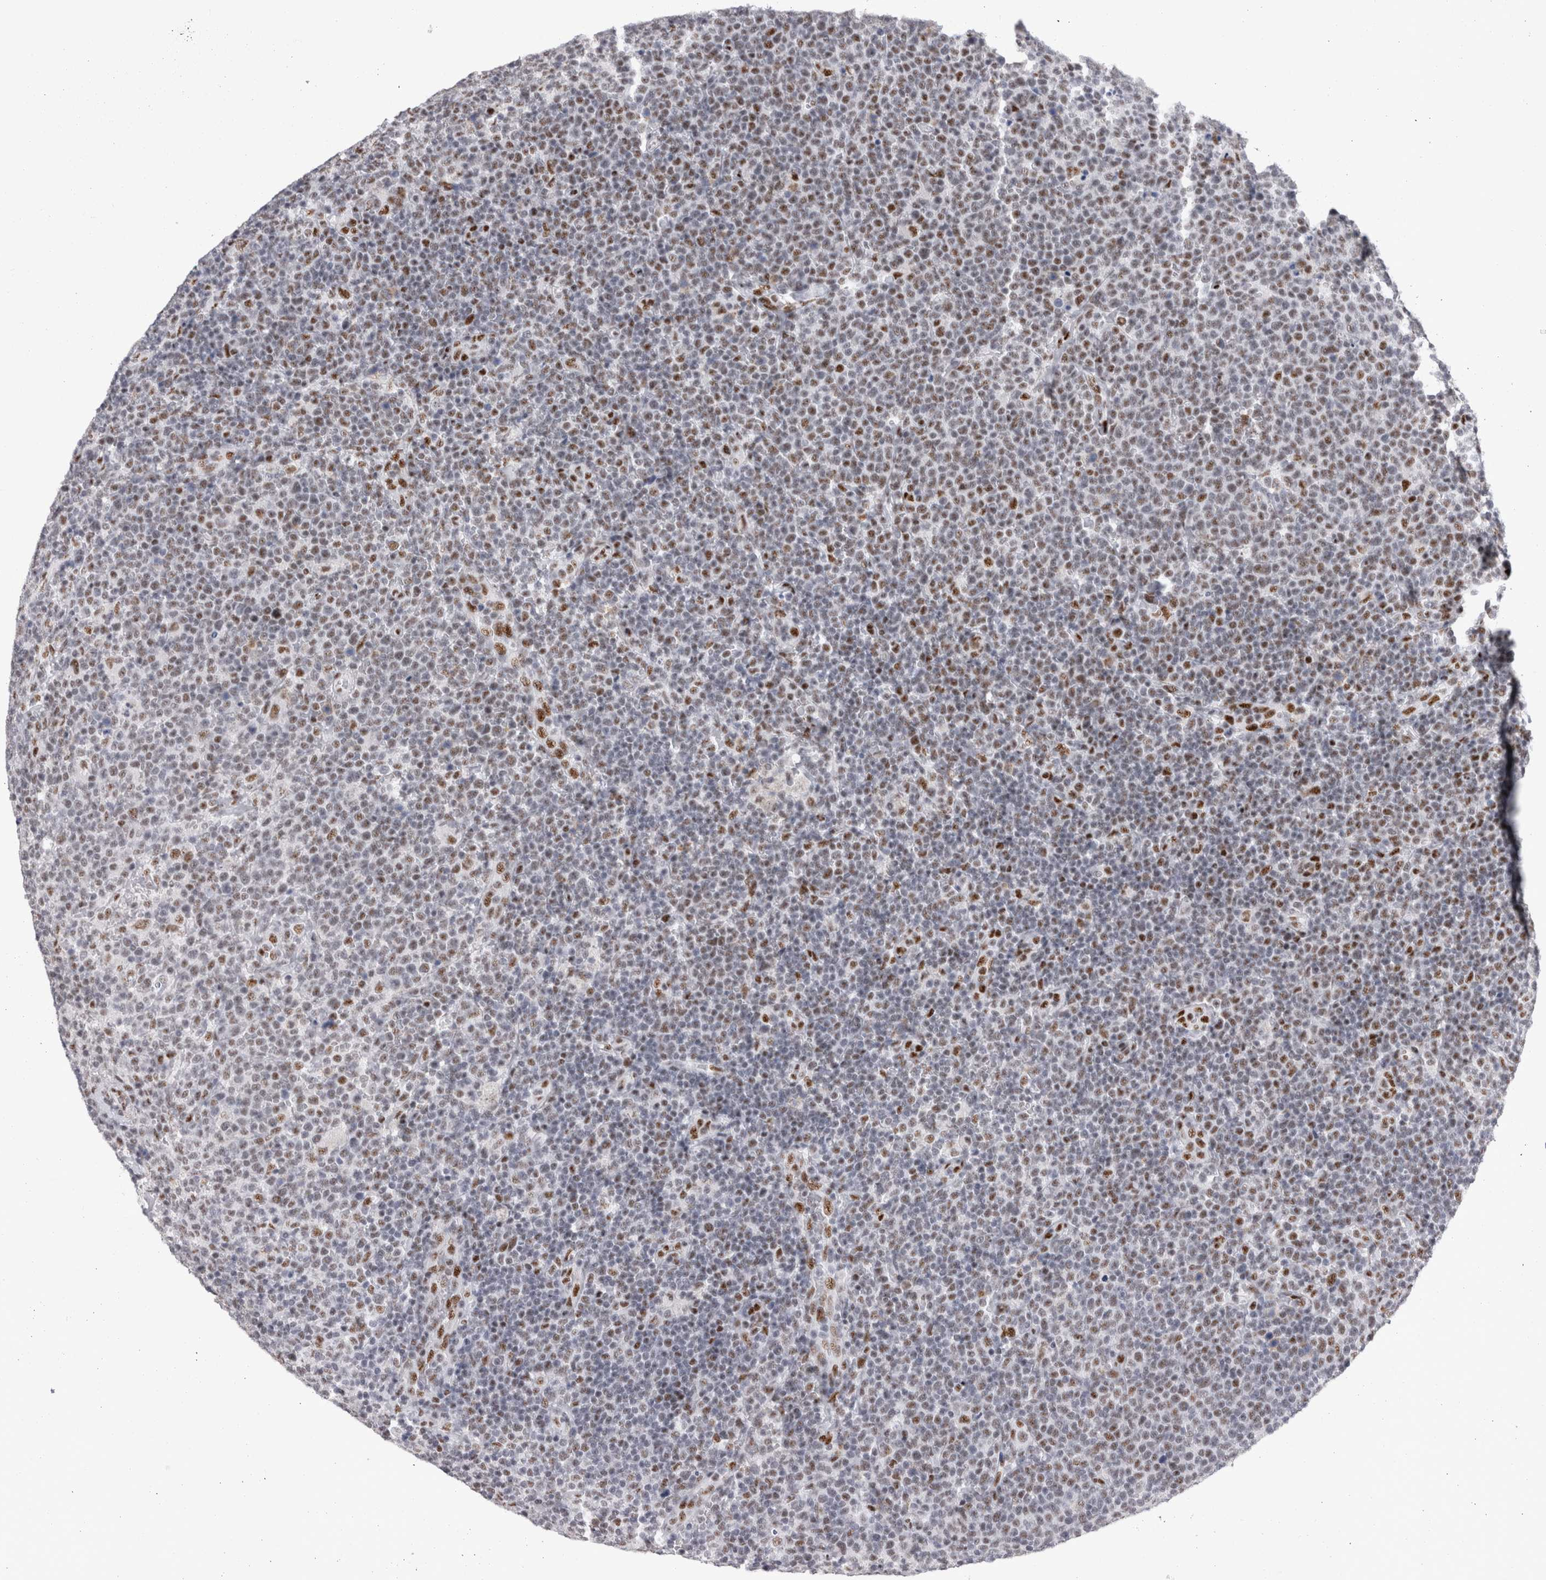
{"staining": {"intensity": "strong", "quantity": "25%-75%", "location": "nuclear"}, "tissue": "lymphoma", "cell_type": "Tumor cells", "image_type": "cancer", "snomed": [{"axis": "morphology", "description": "Malignant lymphoma, non-Hodgkin's type, High grade"}, {"axis": "topography", "description": "Lymph node"}], "caption": "A brown stain highlights strong nuclear positivity of a protein in human lymphoma tumor cells.", "gene": "RBM6", "patient": {"sex": "male", "age": 61}}